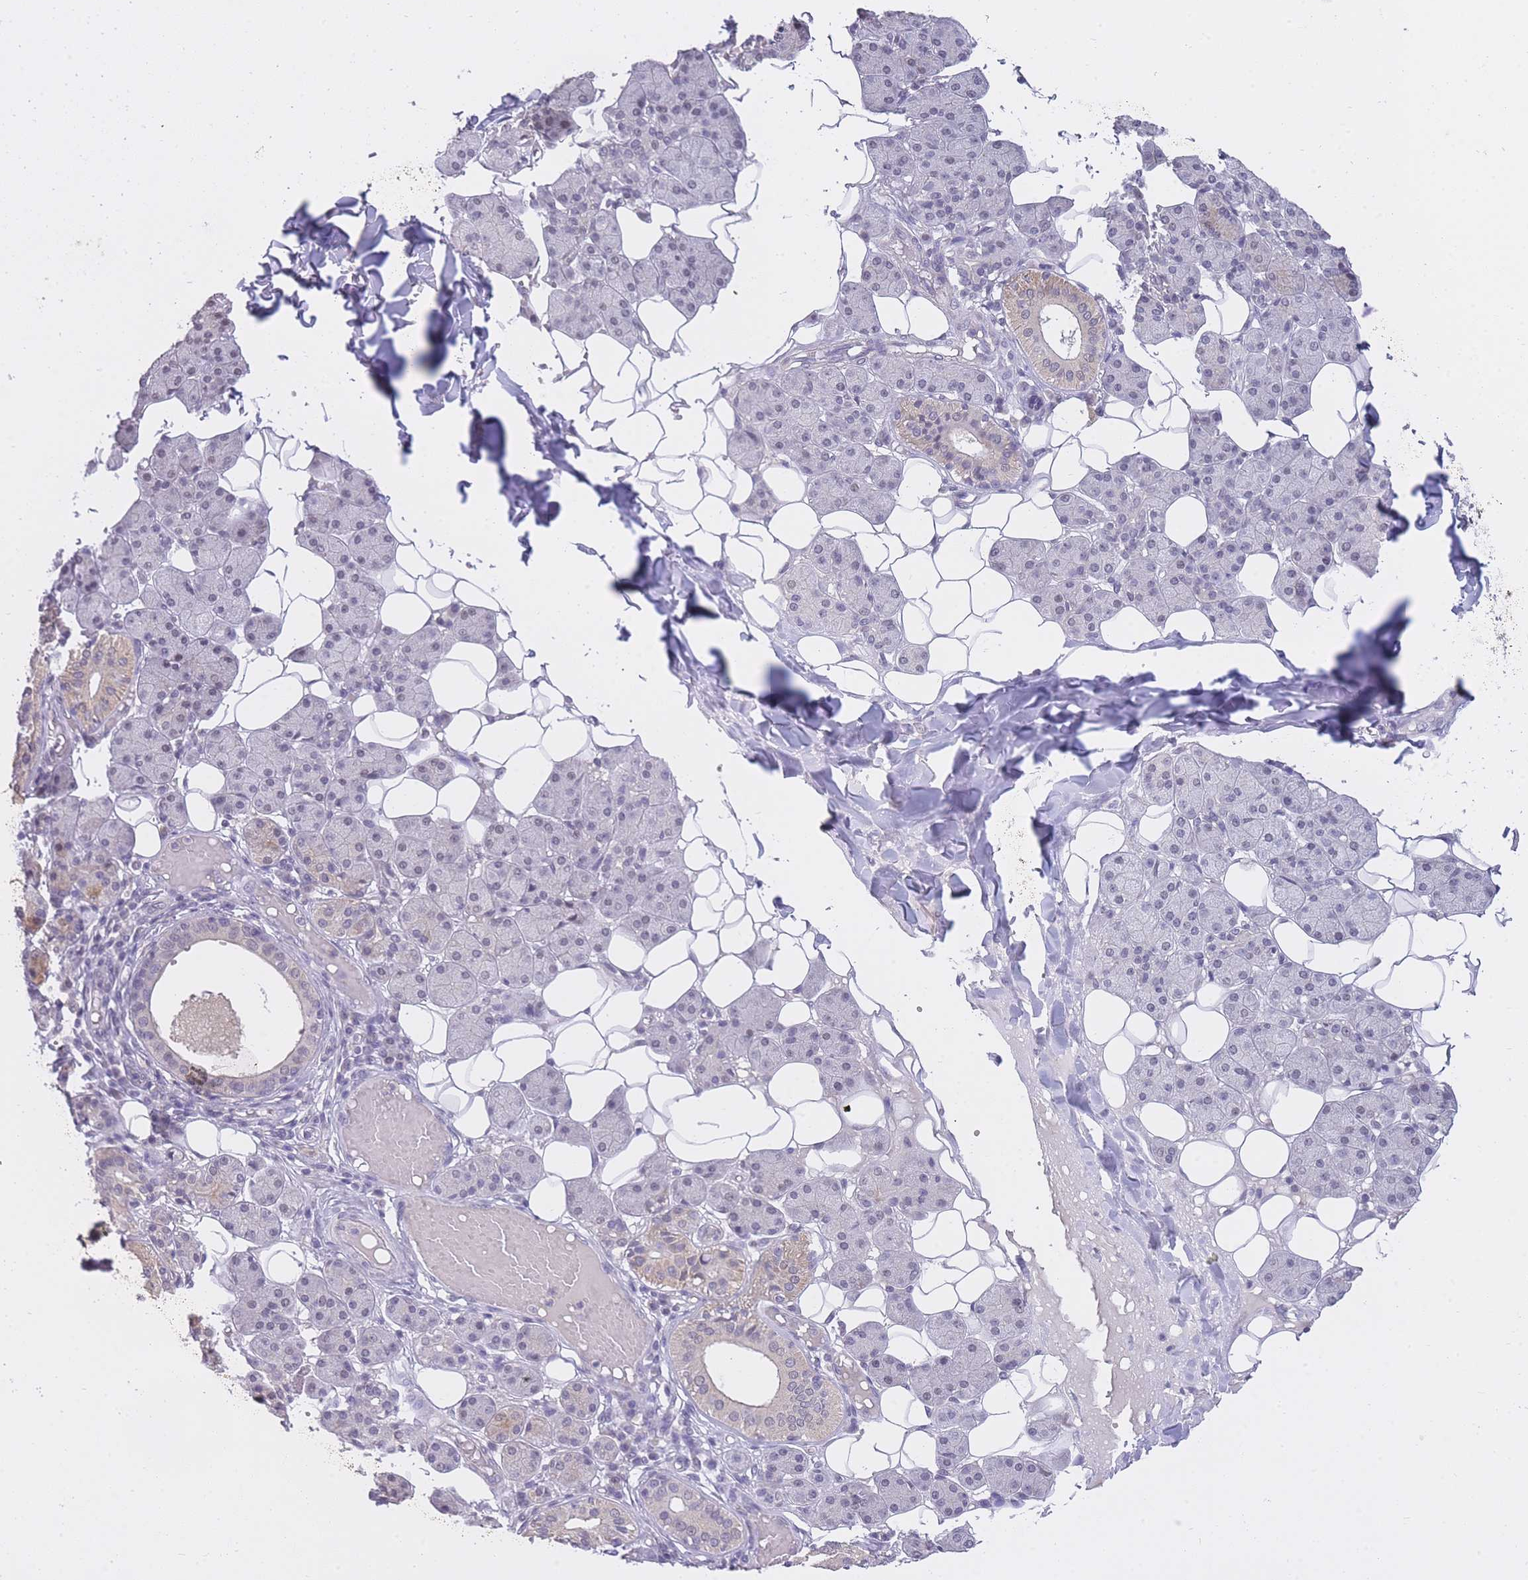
{"staining": {"intensity": "negative", "quantity": "none", "location": "none"}, "tissue": "salivary gland", "cell_type": "Glandular cells", "image_type": "normal", "snomed": [{"axis": "morphology", "description": "Normal tissue, NOS"}, {"axis": "topography", "description": "Salivary gland"}], "caption": "High magnification brightfield microscopy of unremarkable salivary gland stained with DAB (brown) and counterstained with hematoxylin (blue): glandular cells show no significant expression. Nuclei are stained in blue.", "gene": "GOLGA6L1", "patient": {"sex": "female", "age": 33}}